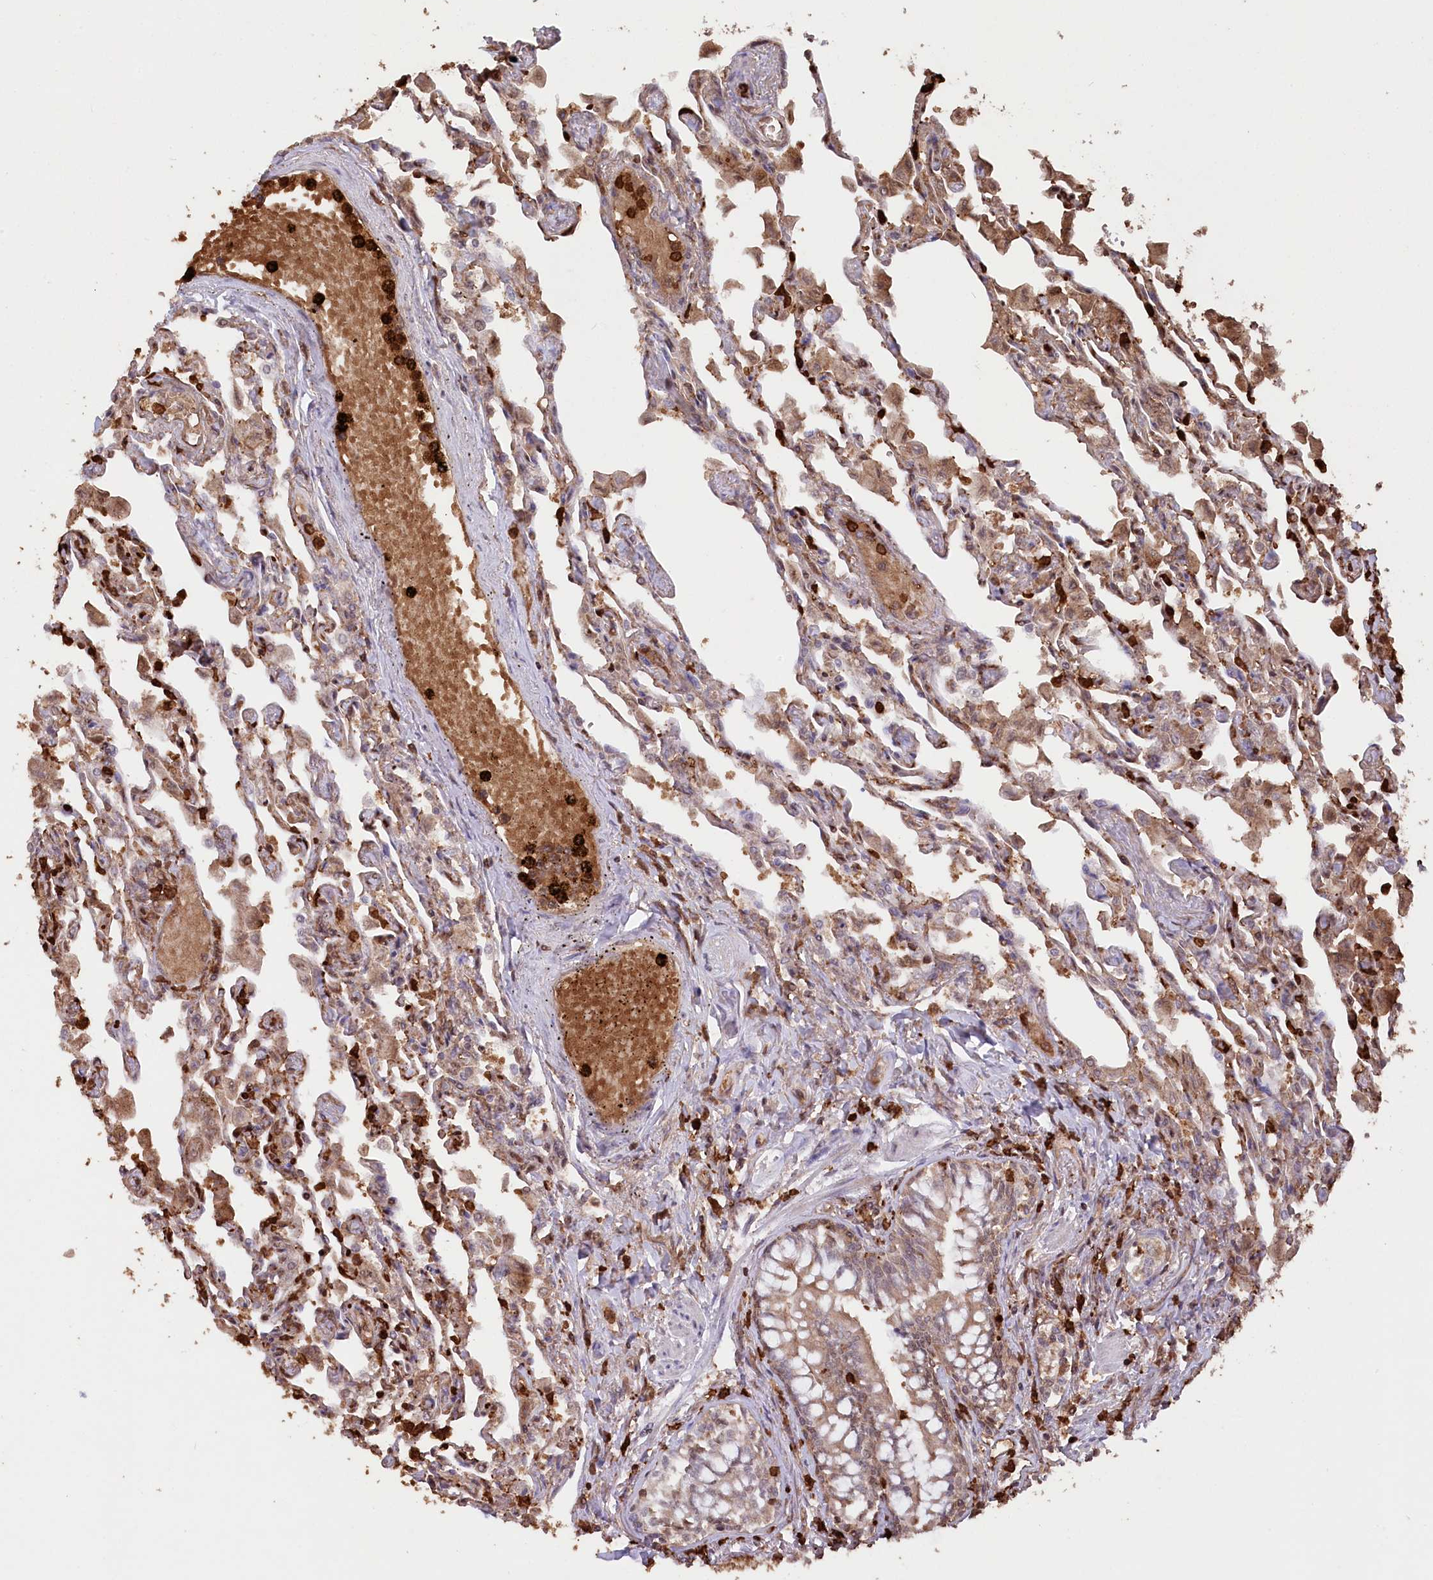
{"staining": {"intensity": "strong", "quantity": "25%-75%", "location": "cytoplasmic/membranous"}, "tissue": "lung", "cell_type": "Alveolar cells", "image_type": "normal", "snomed": [{"axis": "morphology", "description": "Normal tissue, NOS"}, {"axis": "topography", "description": "Bronchus"}, {"axis": "topography", "description": "Lung"}], "caption": "A photomicrograph showing strong cytoplasmic/membranous positivity in about 25%-75% of alveolar cells in normal lung, as visualized by brown immunohistochemical staining.", "gene": "LSG1", "patient": {"sex": "female", "age": 49}}